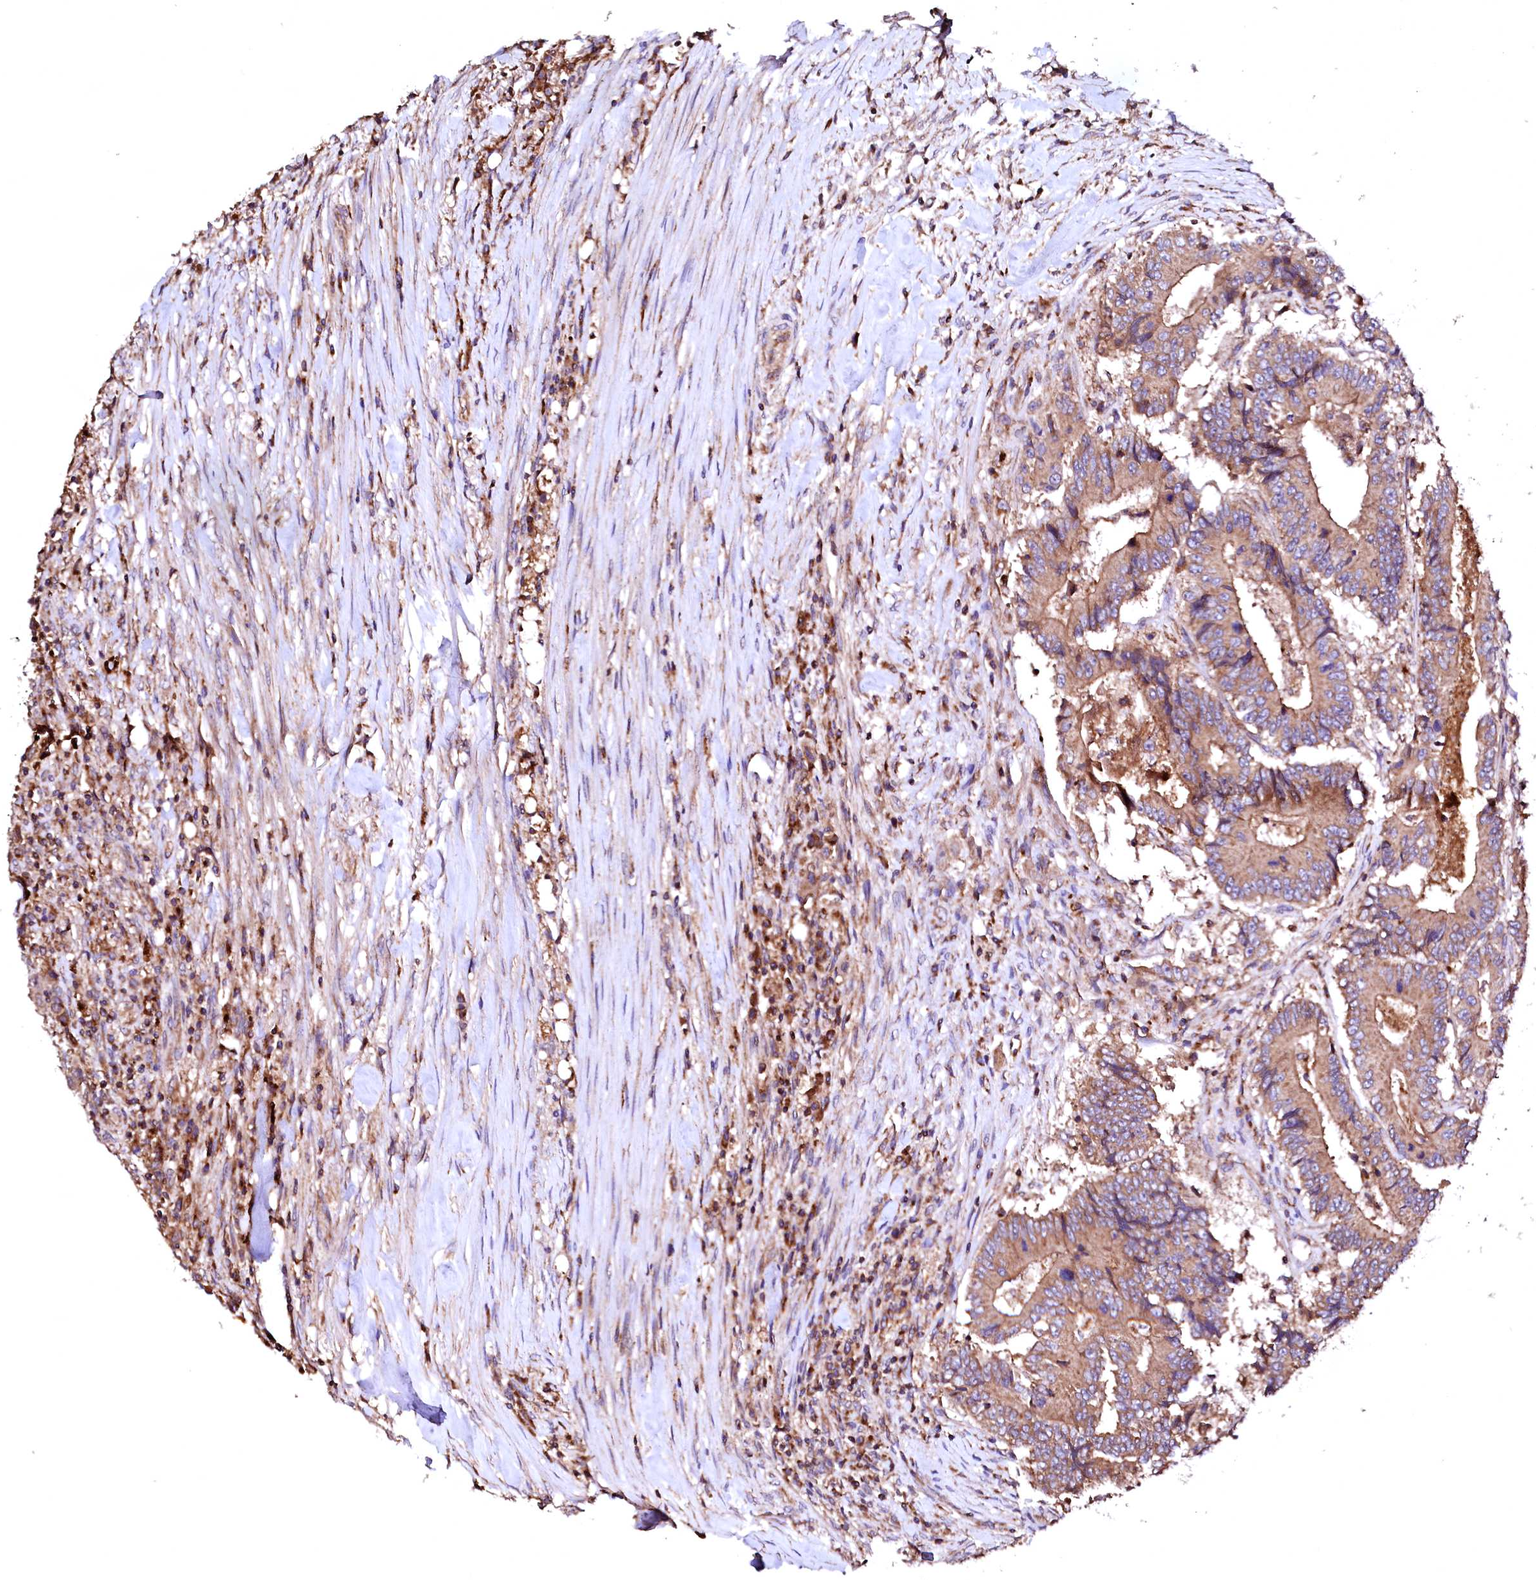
{"staining": {"intensity": "moderate", "quantity": ">75%", "location": "cytoplasmic/membranous"}, "tissue": "colorectal cancer", "cell_type": "Tumor cells", "image_type": "cancer", "snomed": [{"axis": "morphology", "description": "Adenocarcinoma, NOS"}, {"axis": "topography", "description": "Colon"}], "caption": "High-power microscopy captured an IHC micrograph of colorectal cancer, revealing moderate cytoplasmic/membranous positivity in about >75% of tumor cells.", "gene": "ST3GAL1", "patient": {"sex": "male", "age": 83}}